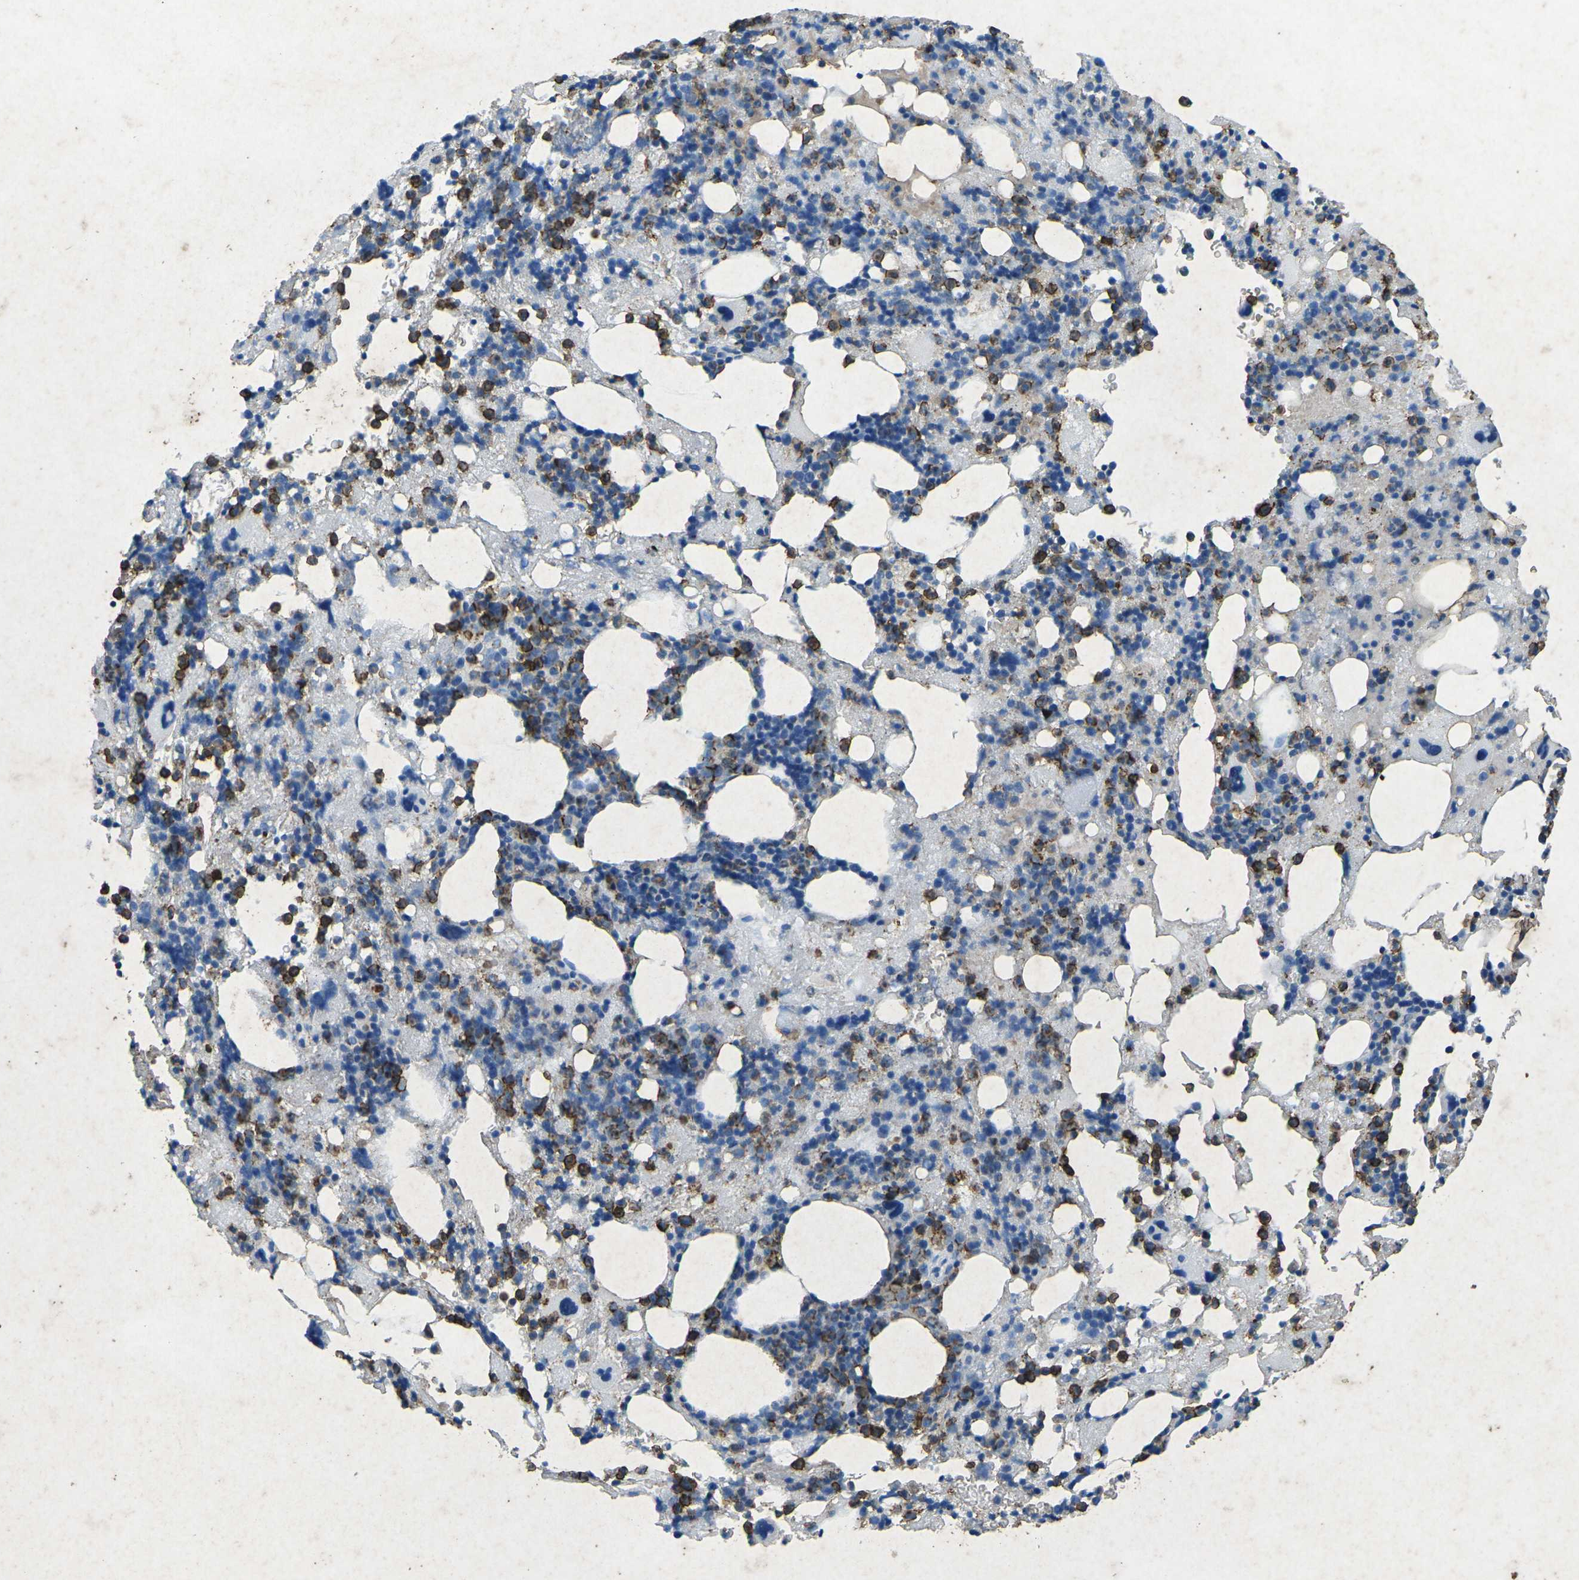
{"staining": {"intensity": "strong", "quantity": "25%-75%", "location": "cytoplasmic/membranous"}, "tissue": "bone marrow", "cell_type": "Hematopoietic cells", "image_type": "normal", "snomed": [{"axis": "morphology", "description": "Normal tissue, NOS"}, {"axis": "morphology", "description": "Inflammation, NOS"}, {"axis": "topography", "description": "Bone marrow"}], "caption": "Hematopoietic cells display high levels of strong cytoplasmic/membranous staining in about 25%-75% of cells in benign bone marrow. (DAB (3,3'-diaminobenzidine) = brown stain, brightfield microscopy at high magnification).", "gene": "CTAGE1", "patient": {"sex": "female", "age": 64}}